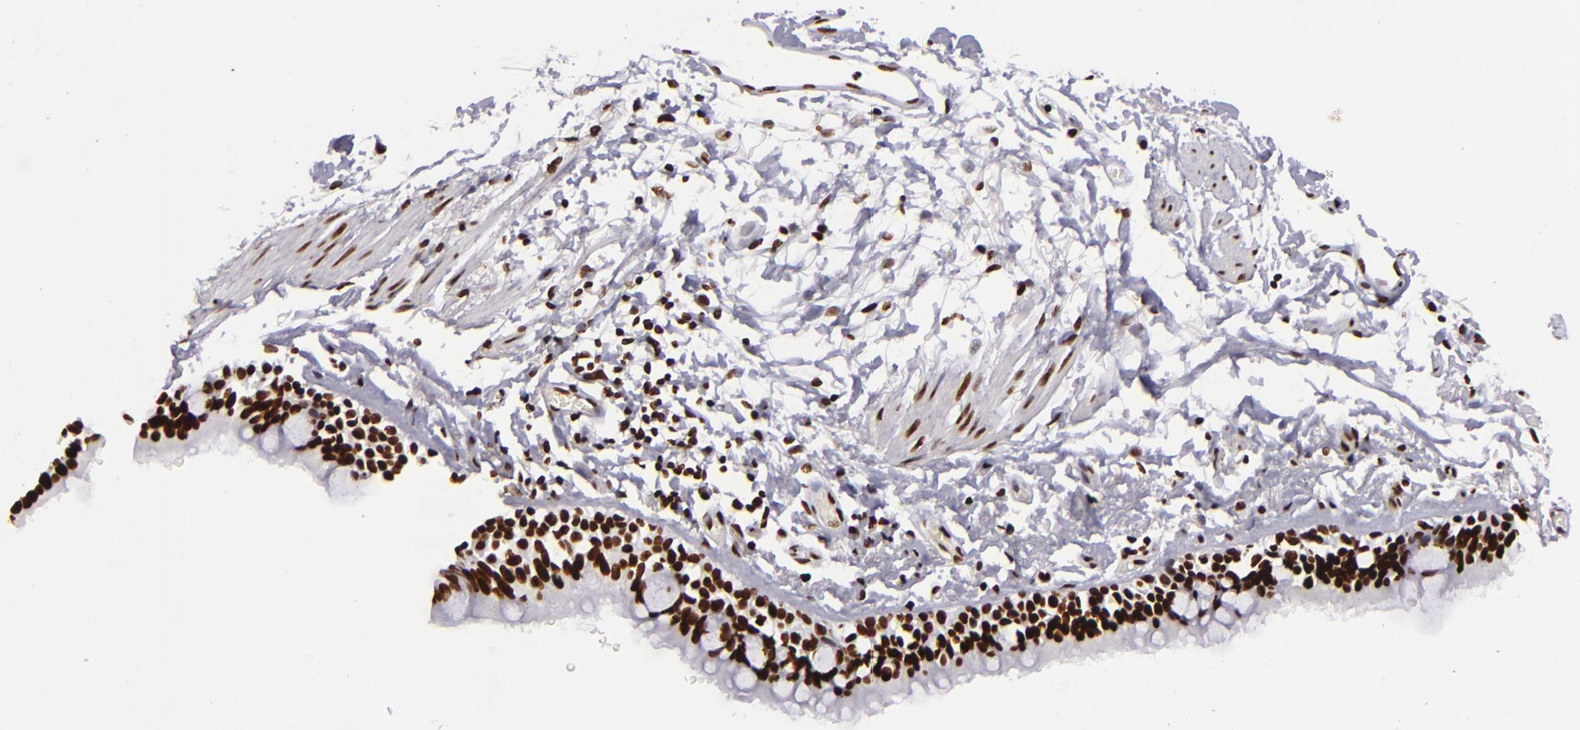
{"staining": {"intensity": "strong", "quantity": ">75%", "location": "nuclear"}, "tissue": "bronchus", "cell_type": "Respiratory epithelial cells", "image_type": "normal", "snomed": [{"axis": "morphology", "description": "Normal tissue, NOS"}, {"axis": "topography", "description": "Lymph node of abdomen"}, {"axis": "topography", "description": "Lymph node of pelvis"}], "caption": "Benign bronchus was stained to show a protein in brown. There is high levels of strong nuclear expression in approximately >75% of respiratory epithelial cells. The staining was performed using DAB, with brown indicating positive protein expression. Nuclei are stained blue with hematoxylin.", "gene": "SAFB", "patient": {"sex": "female", "age": 65}}